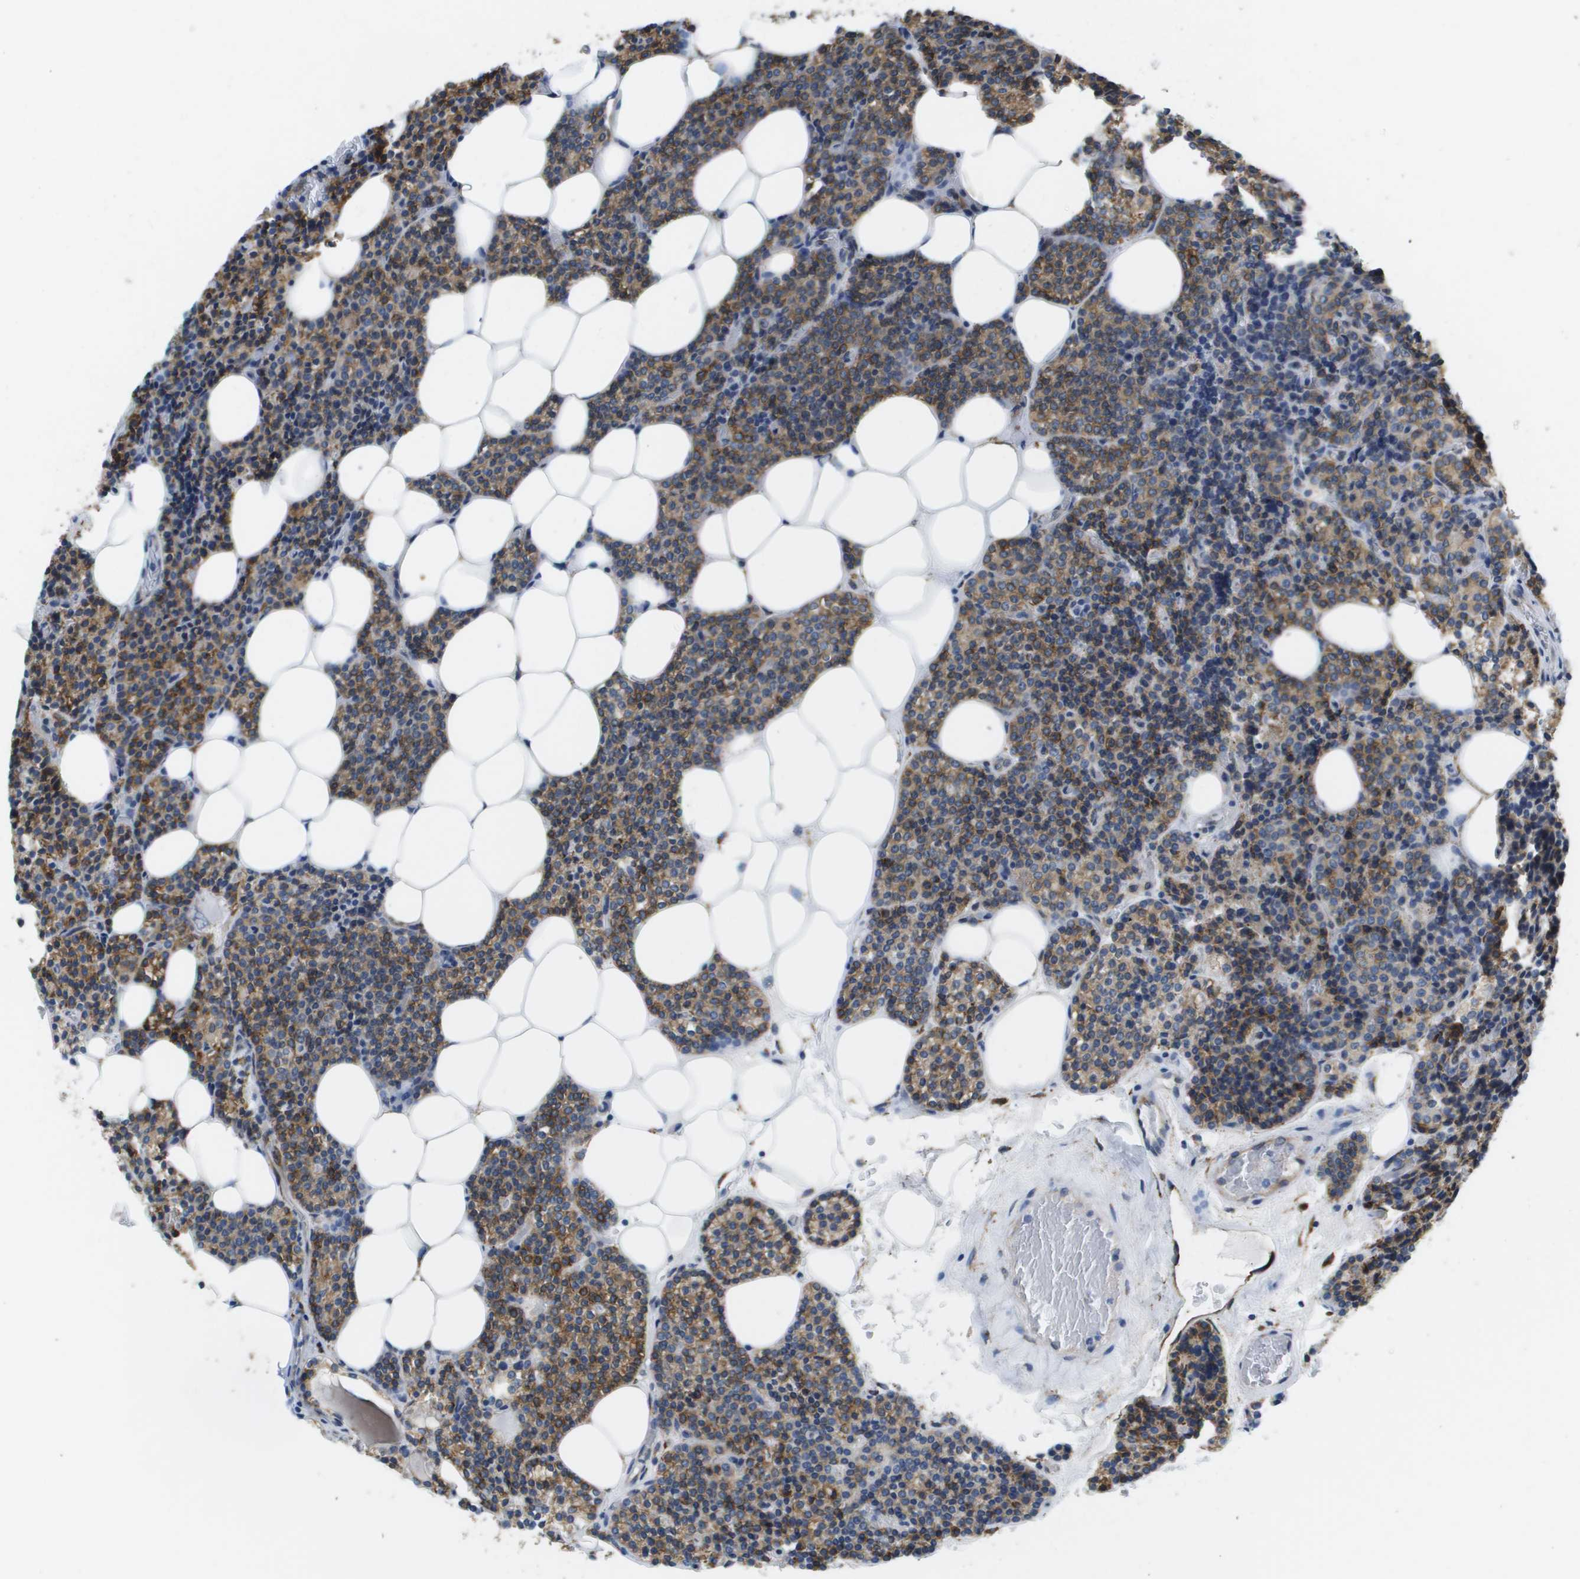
{"staining": {"intensity": "moderate", "quantity": ">75%", "location": "cytoplasmic/membranous"}, "tissue": "parathyroid gland", "cell_type": "Glandular cells", "image_type": "normal", "snomed": [{"axis": "morphology", "description": "Normal tissue, NOS"}, {"axis": "morphology", "description": "Adenoma, NOS"}, {"axis": "topography", "description": "Parathyroid gland"}], "caption": "Normal parathyroid gland exhibits moderate cytoplasmic/membranous staining in about >75% of glandular cells.", "gene": "ST3GAL2", "patient": {"sex": "female", "age": 54}}